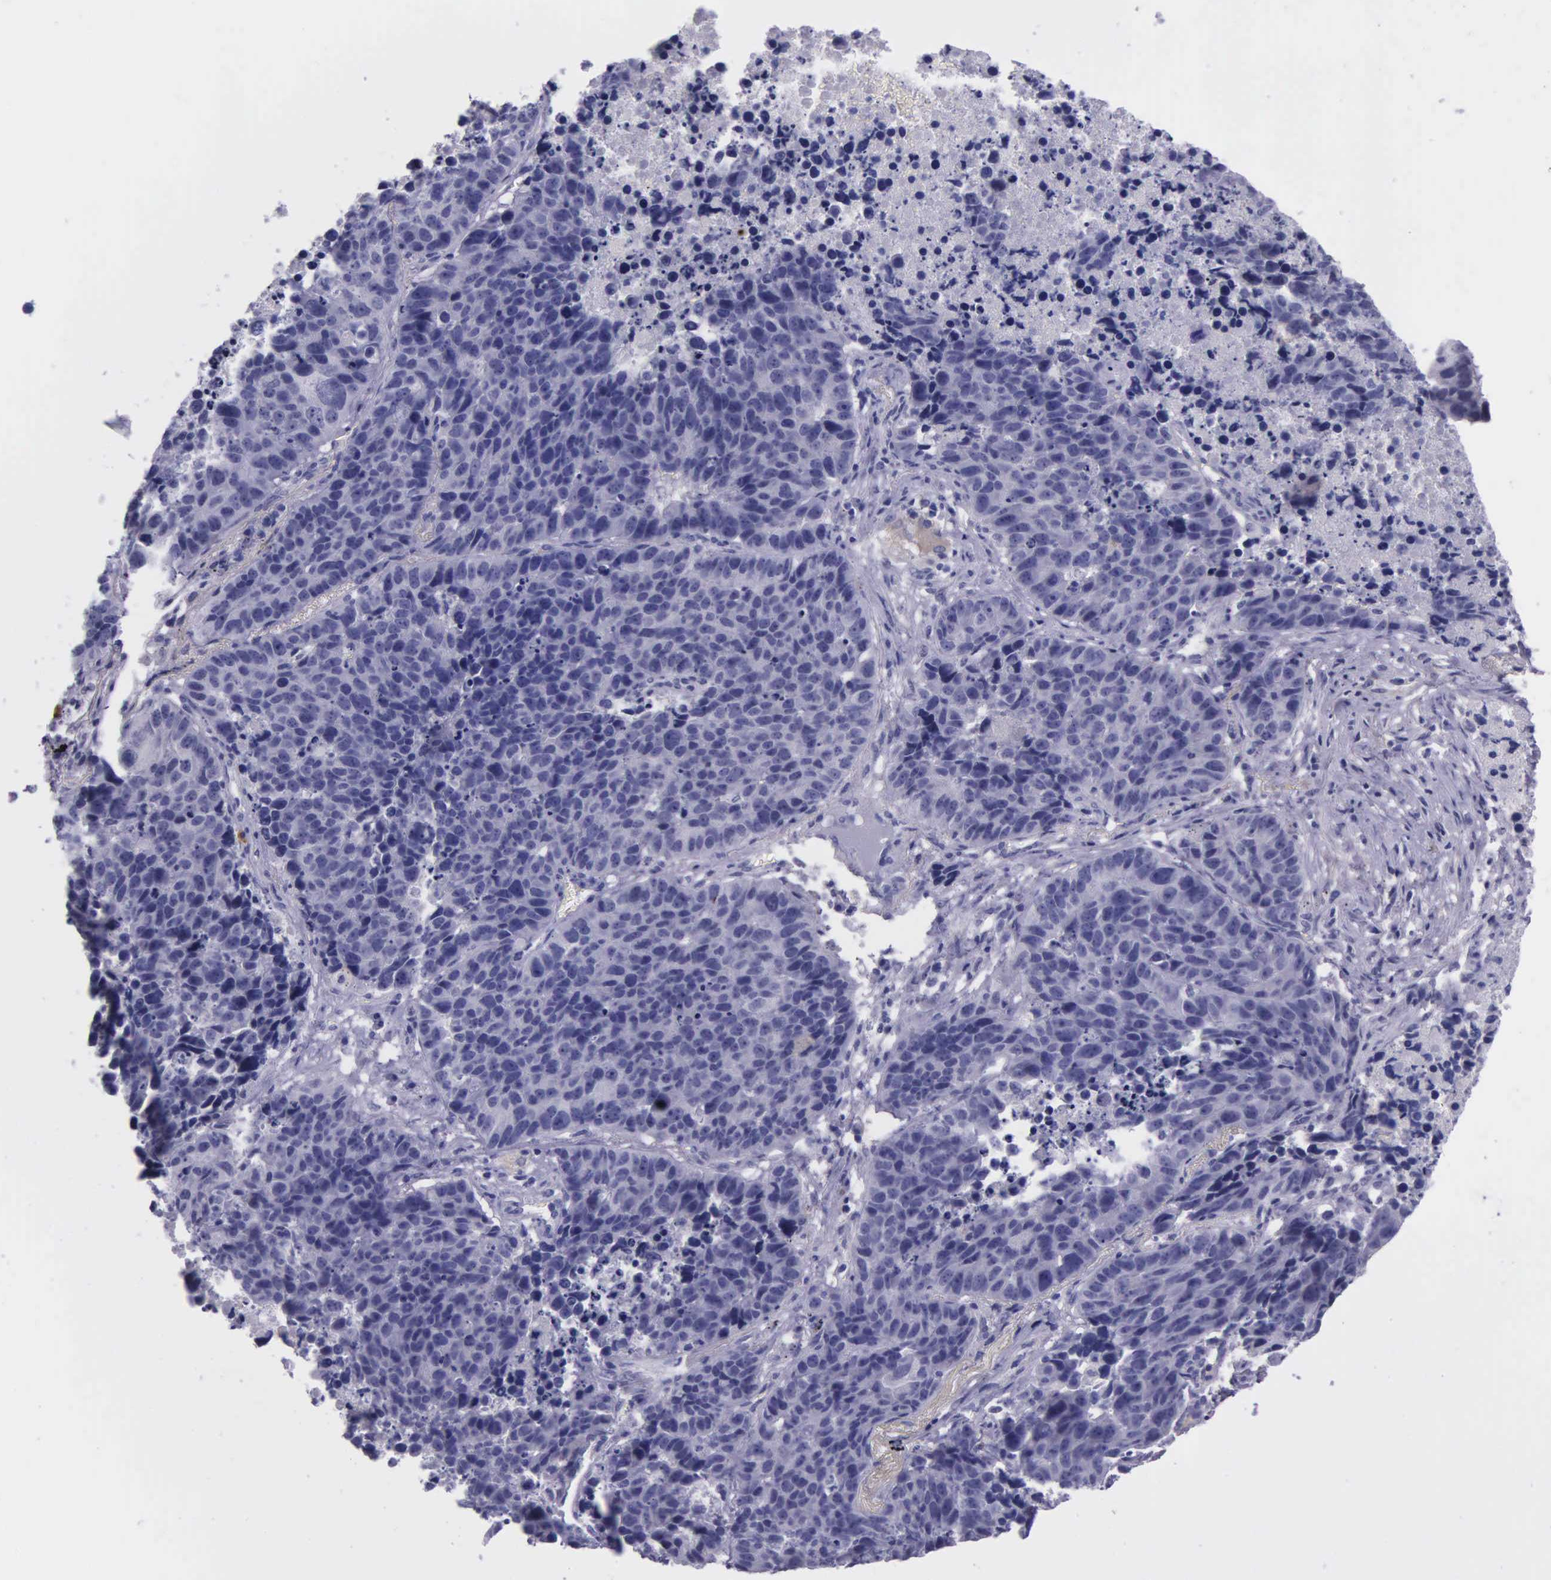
{"staining": {"intensity": "negative", "quantity": "none", "location": "none"}, "tissue": "lung cancer", "cell_type": "Tumor cells", "image_type": "cancer", "snomed": [{"axis": "morphology", "description": "Carcinoid, malignant, NOS"}, {"axis": "topography", "description": "Lung"}], "caption": "Immunohistochemistry (IHC) of human carcinoid (malignant) (lung) shows no expression in tumor cells. (DAB immunohistochemistry (IHC), high magnification).", "gene": "AHNAK2", "patient": {"sex": "male", "age": 60}}